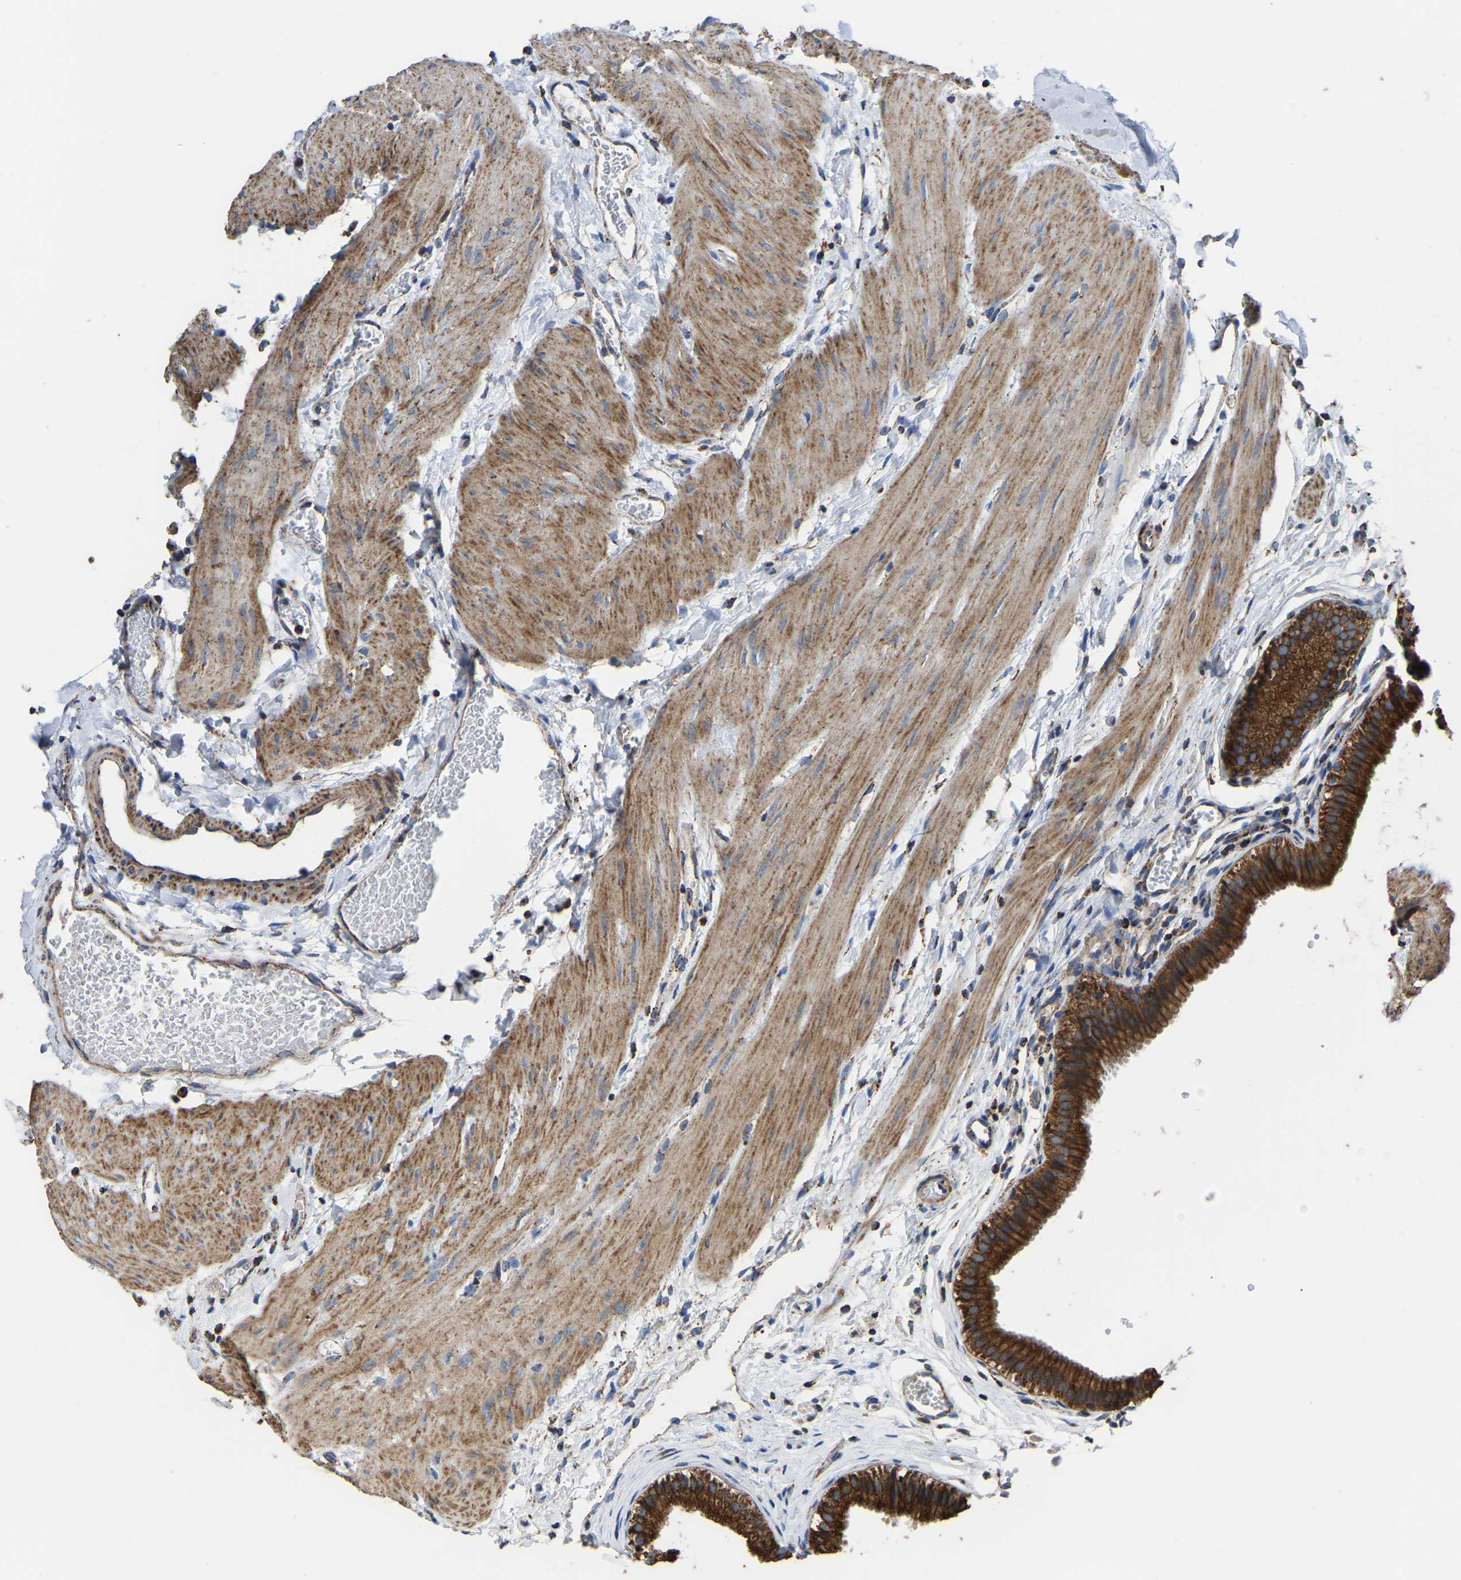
{"staining": {"intensity": "strong", "quantity": ">75%", "location": "cytoplasmic/membranous"}, "tissue": "gallbladder", "cell_type": "Glandular cells", "image_type": "normal", "snomed": [{"axis": "morphology", "description": "Normal tissue, NOS"}, {"axis": "topography", "description": "Gallbladder"}], "caption": "IHC histopathology image of benign human gallbladder stained for a protein (brown), which exhibits high levels of strong cytoplasmic/membranous expression in approximately >75% of glandular cells.", "gene": "ETFA", "patient": {"sex": "female", "age": 26}}